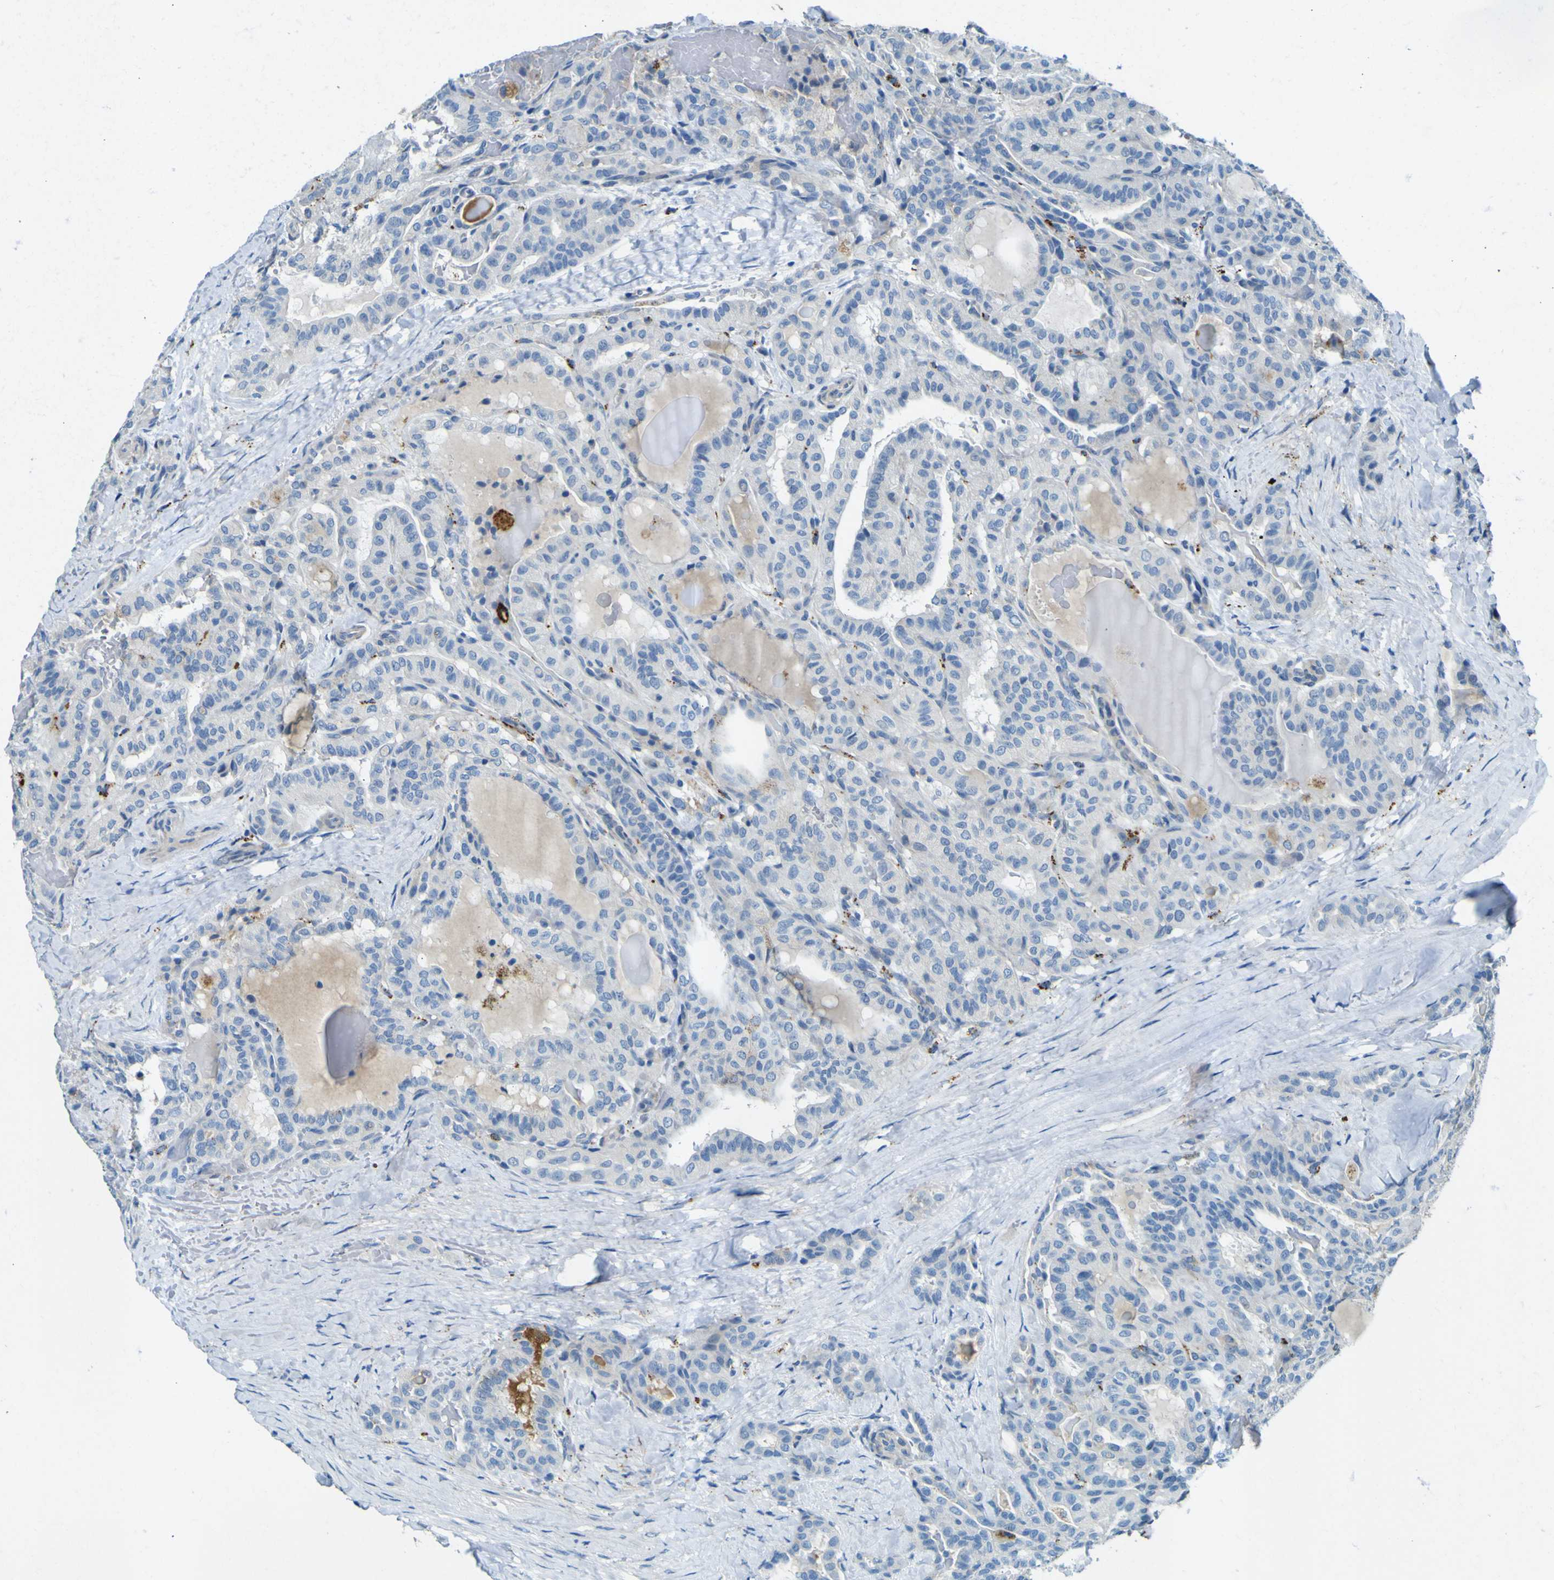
{"staining": {"intensity": "negative", "quantity": "none", "location": "none"}, "tissue": "thyroid cancer", "cell_type": "Tumor cells", "image_type": "cancer", "snomed": [{"axis": "morphology", "description": "Papillary adenocarcinoma, NOS"}, {"axis": "topography", "description": "Thyroid gland"}], "caption": "IHC photomicrograph of human thyroid cancer (papillary adenocarcinoma) stained for a protein (brown), which reveals no staining in tumor cells. (Brightfield microscopy of DAB immunohistochemistry (IHC) at high magnification).", "gene": "PDE9A", "patient": {"sex": "male", "age": 77}}